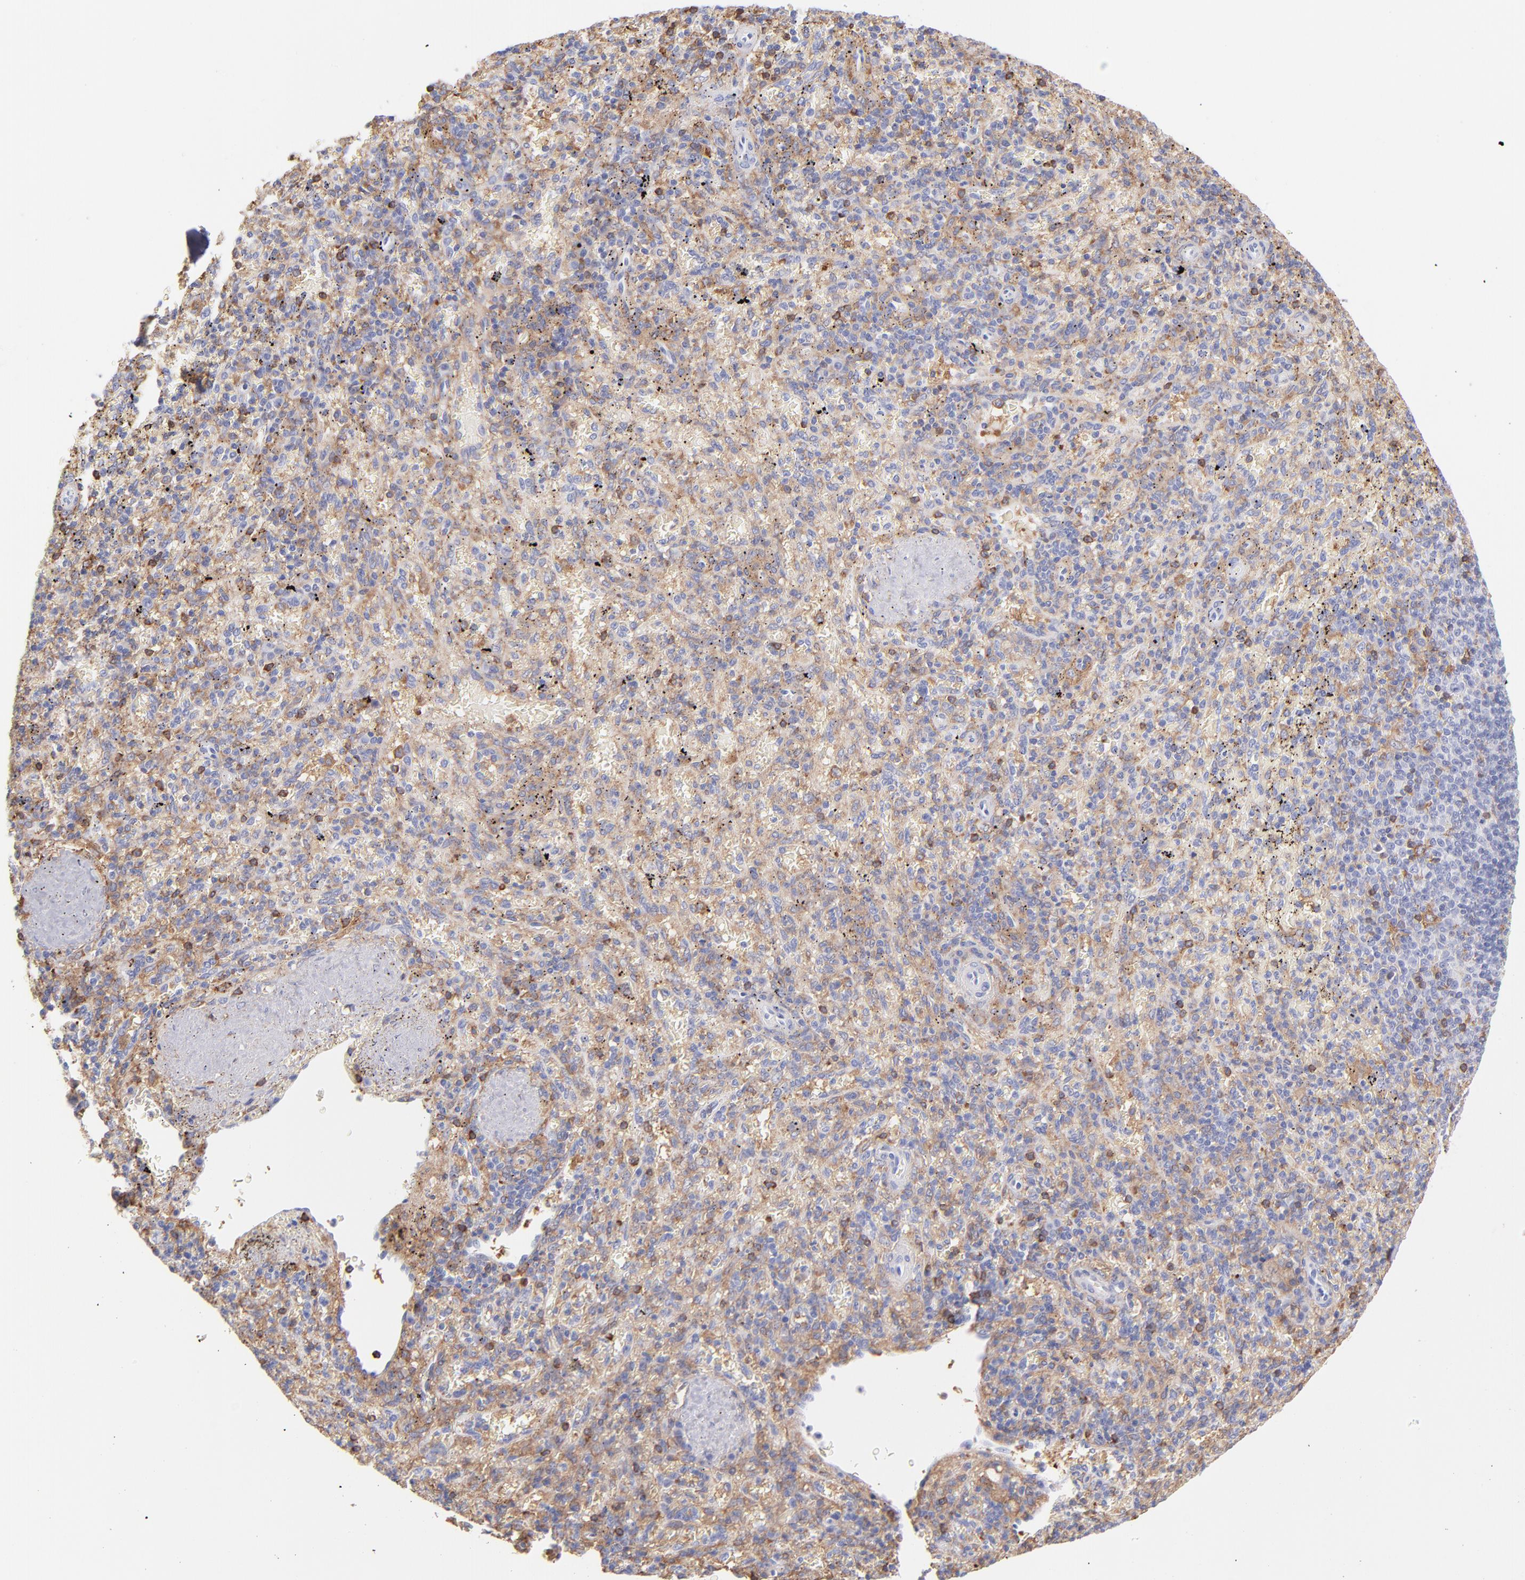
{"staining": {"intensity": "weak", "quantity": ">75%", "location": "cytoplasmic/membranous"}, "tissue": "spleen", "cell_type": "Cells in red pulp", "image_type": "normal", "snomed": [{"axis": "morphology", "description": "Normal tissue, NOS"}, {"axis": "topography", "description": "Spleen"}], "caption": "DAB (3,3'-diaminobenzidine) immunohistochemical staining of normal spleen demonstrates weak cytoplasmic/membranous protein expression in approximately >75% of cells in red pulp. Ihc stains the protein of interest in brown and the nuclei are stained blue.", "gene": "PRKCA", "patient": {"sex": "female", "age": 43}}